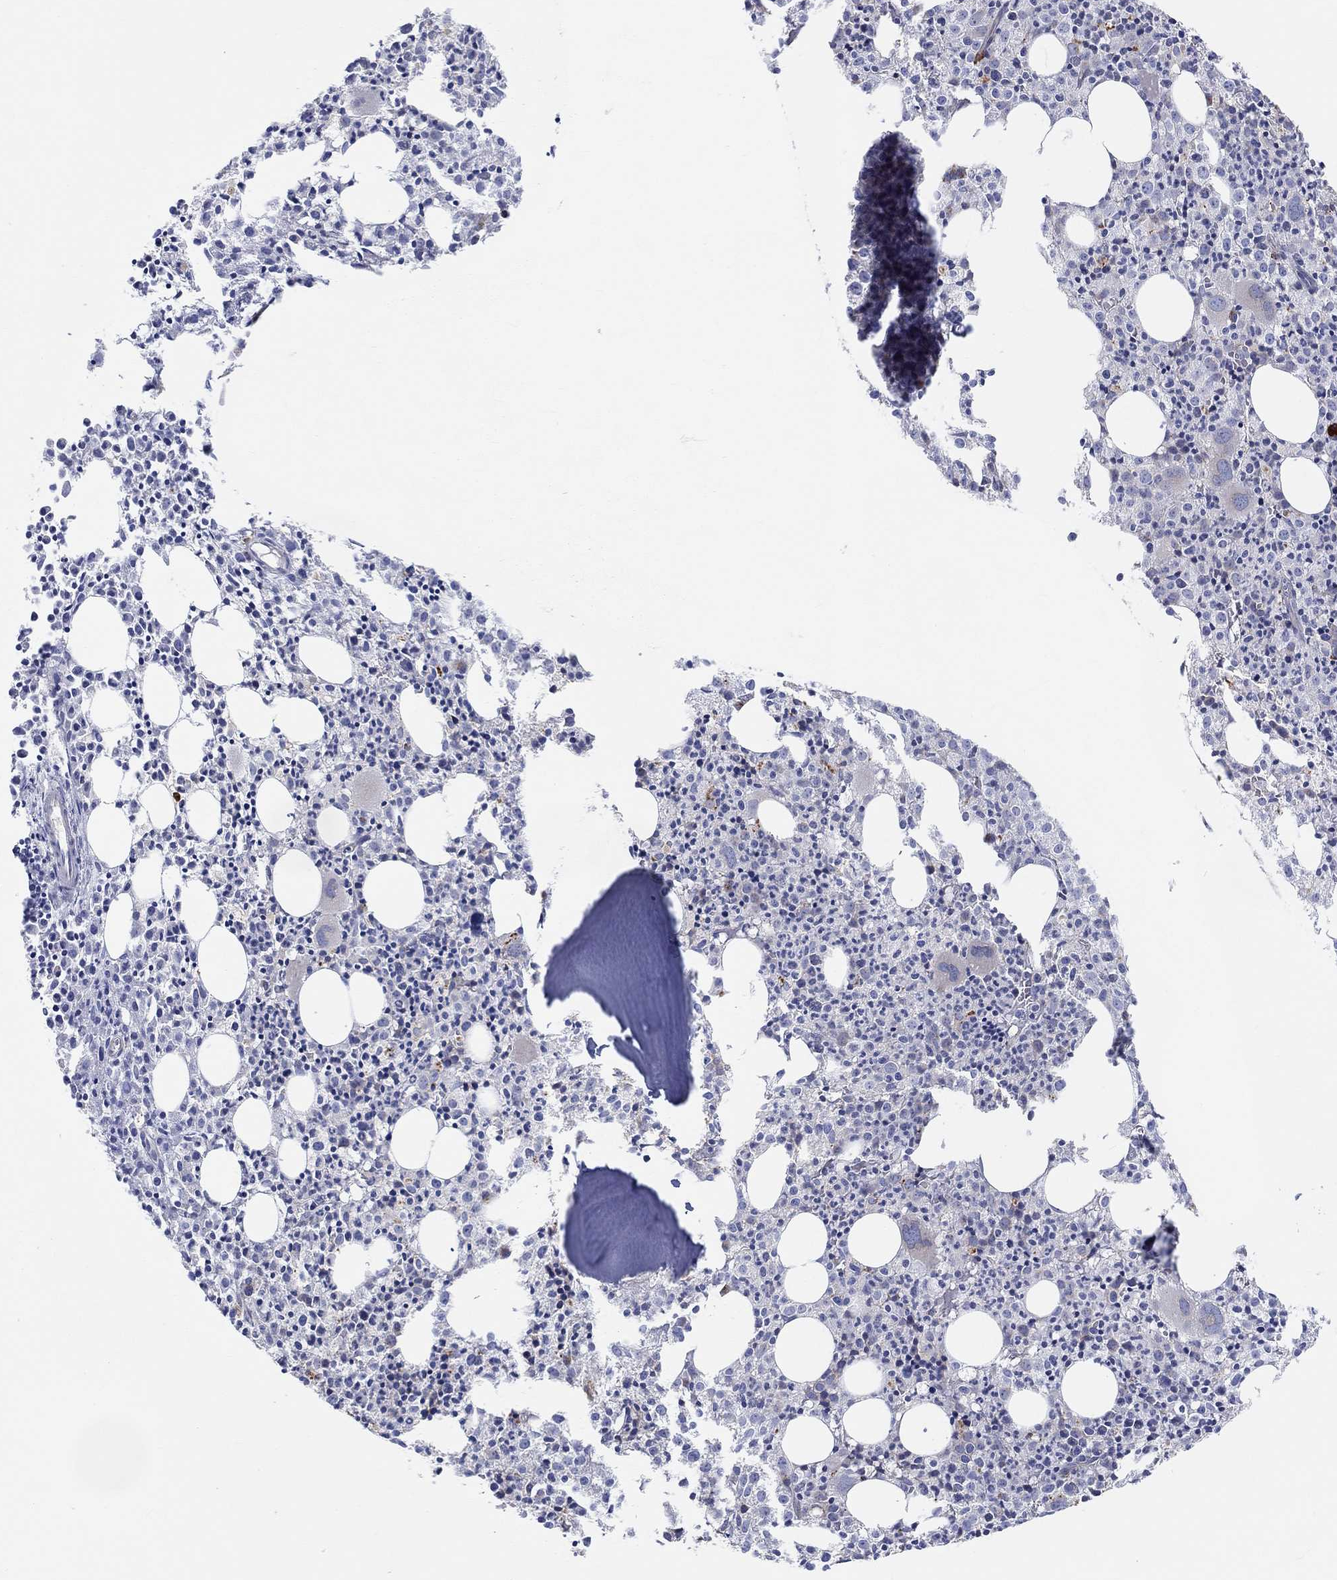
{"staining": {"intensity": "strong", "quantity": "<25%", "location": "cytoplasmic/membranous"}, "tissue": "bone marrow", "cell_type": "Hematopoietic cells", "image_type": "normal", "snomed": [{"axis": "morphology", "description": "Normal tissue, NOS"}, {"axis": "morphology", "description": "Inflammation, NOS"}, {"axis": "topography", "description": "Bone marrow"}], "caption": "IHC (DAB (3,3'-diaminobenzidine)) staining of normal bone marrow exhibits strong cytoplasmic/membranous protein expression in approximately <25% of hematopoietic cells.", "gene": "BCO2", "patient": {"sex": "male", "age": 3}}